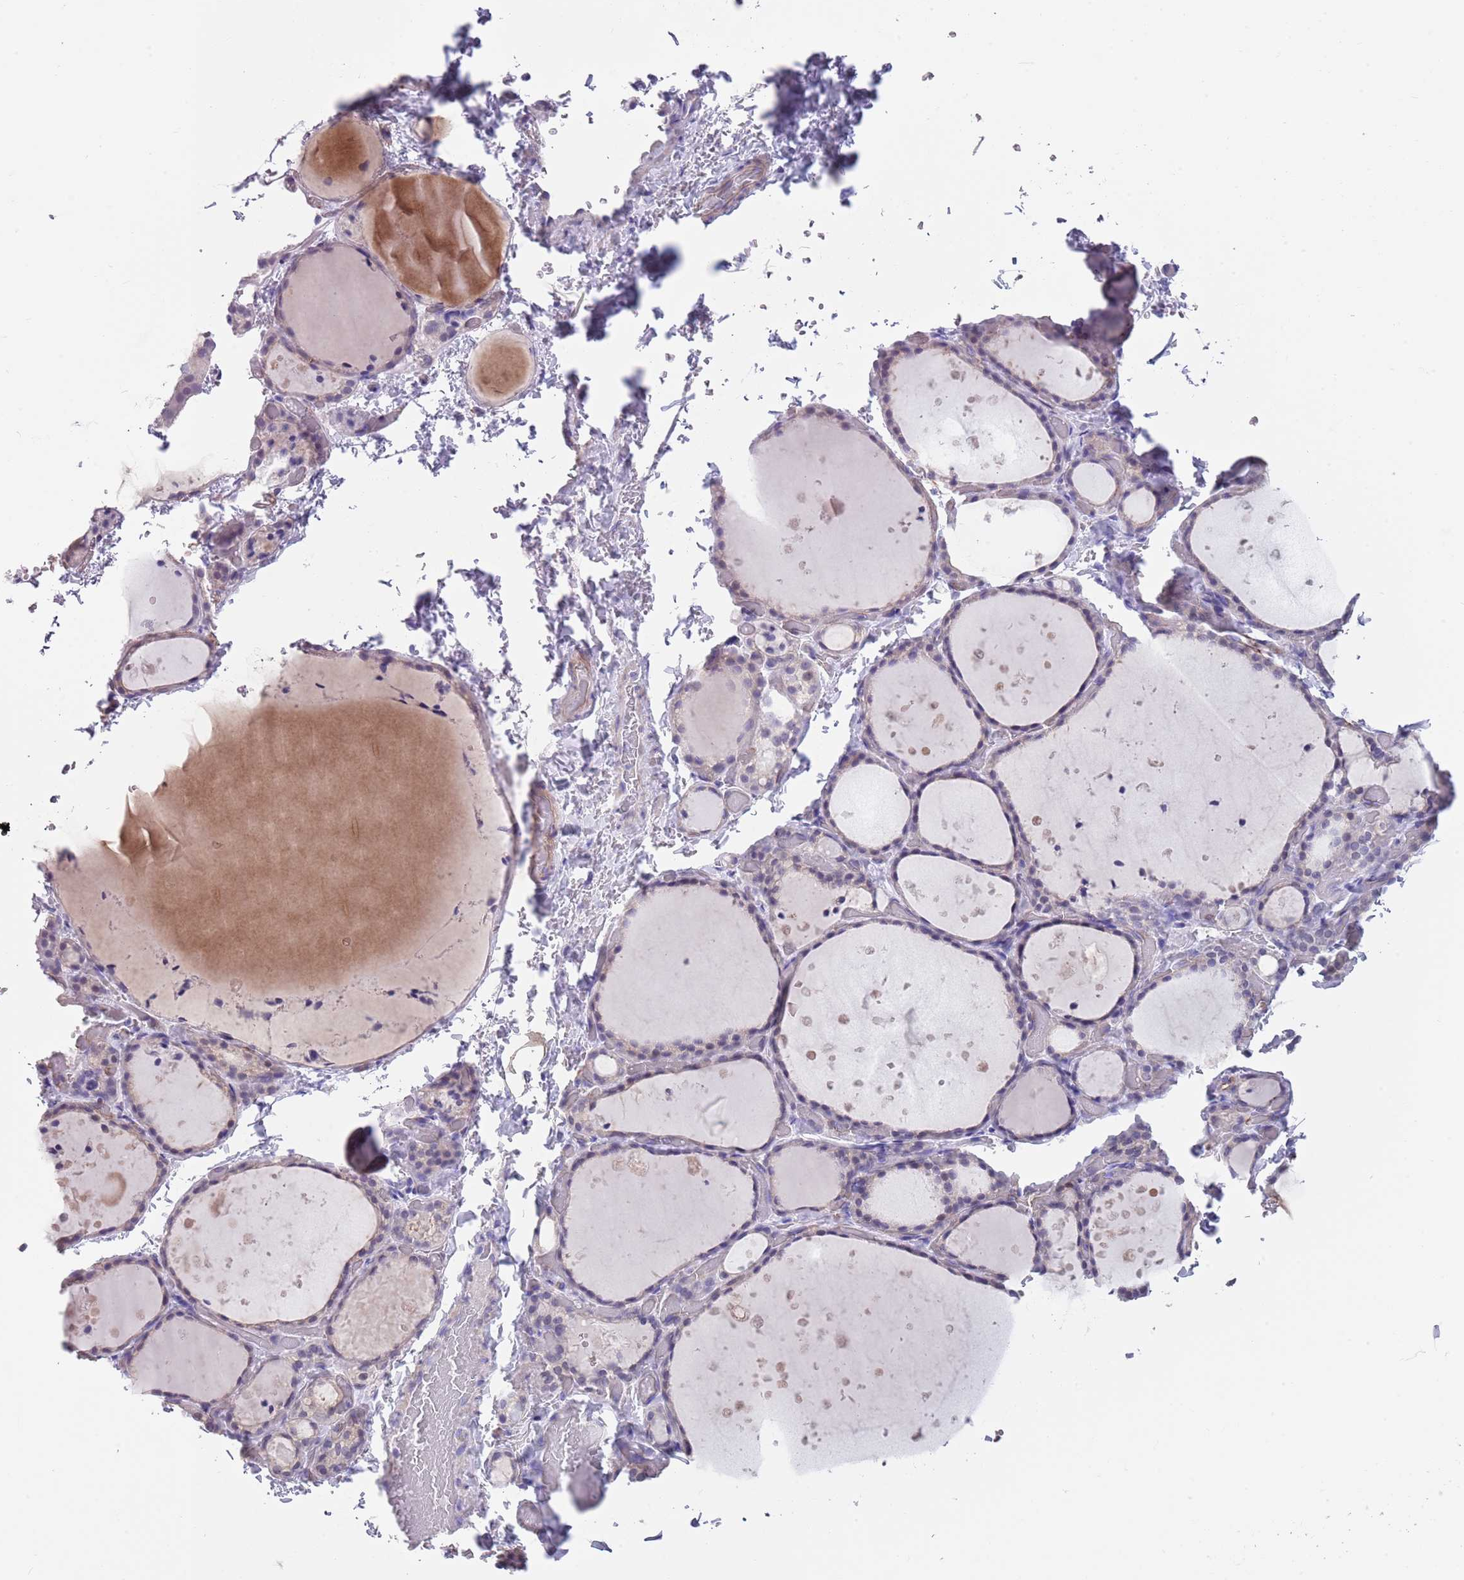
{"staining": {"intensity": "negative", "quantity": "none", "location": "none"}, "tissue": "thyroid gland", "cell_type": "Glandular cells", "image_type": "normal", "snomed": [{"axis": "morphology", "description": "Normal tissue, NOS"}, {"axis": "topography", "description": "Thyroid gland"}], "caption": "Immunohistochemical staining of benign human thyroid gland exhibits no significant staining in glandular cells.", "gene": "TSGA13", "patient": {"sex": "female", "age": 44}}